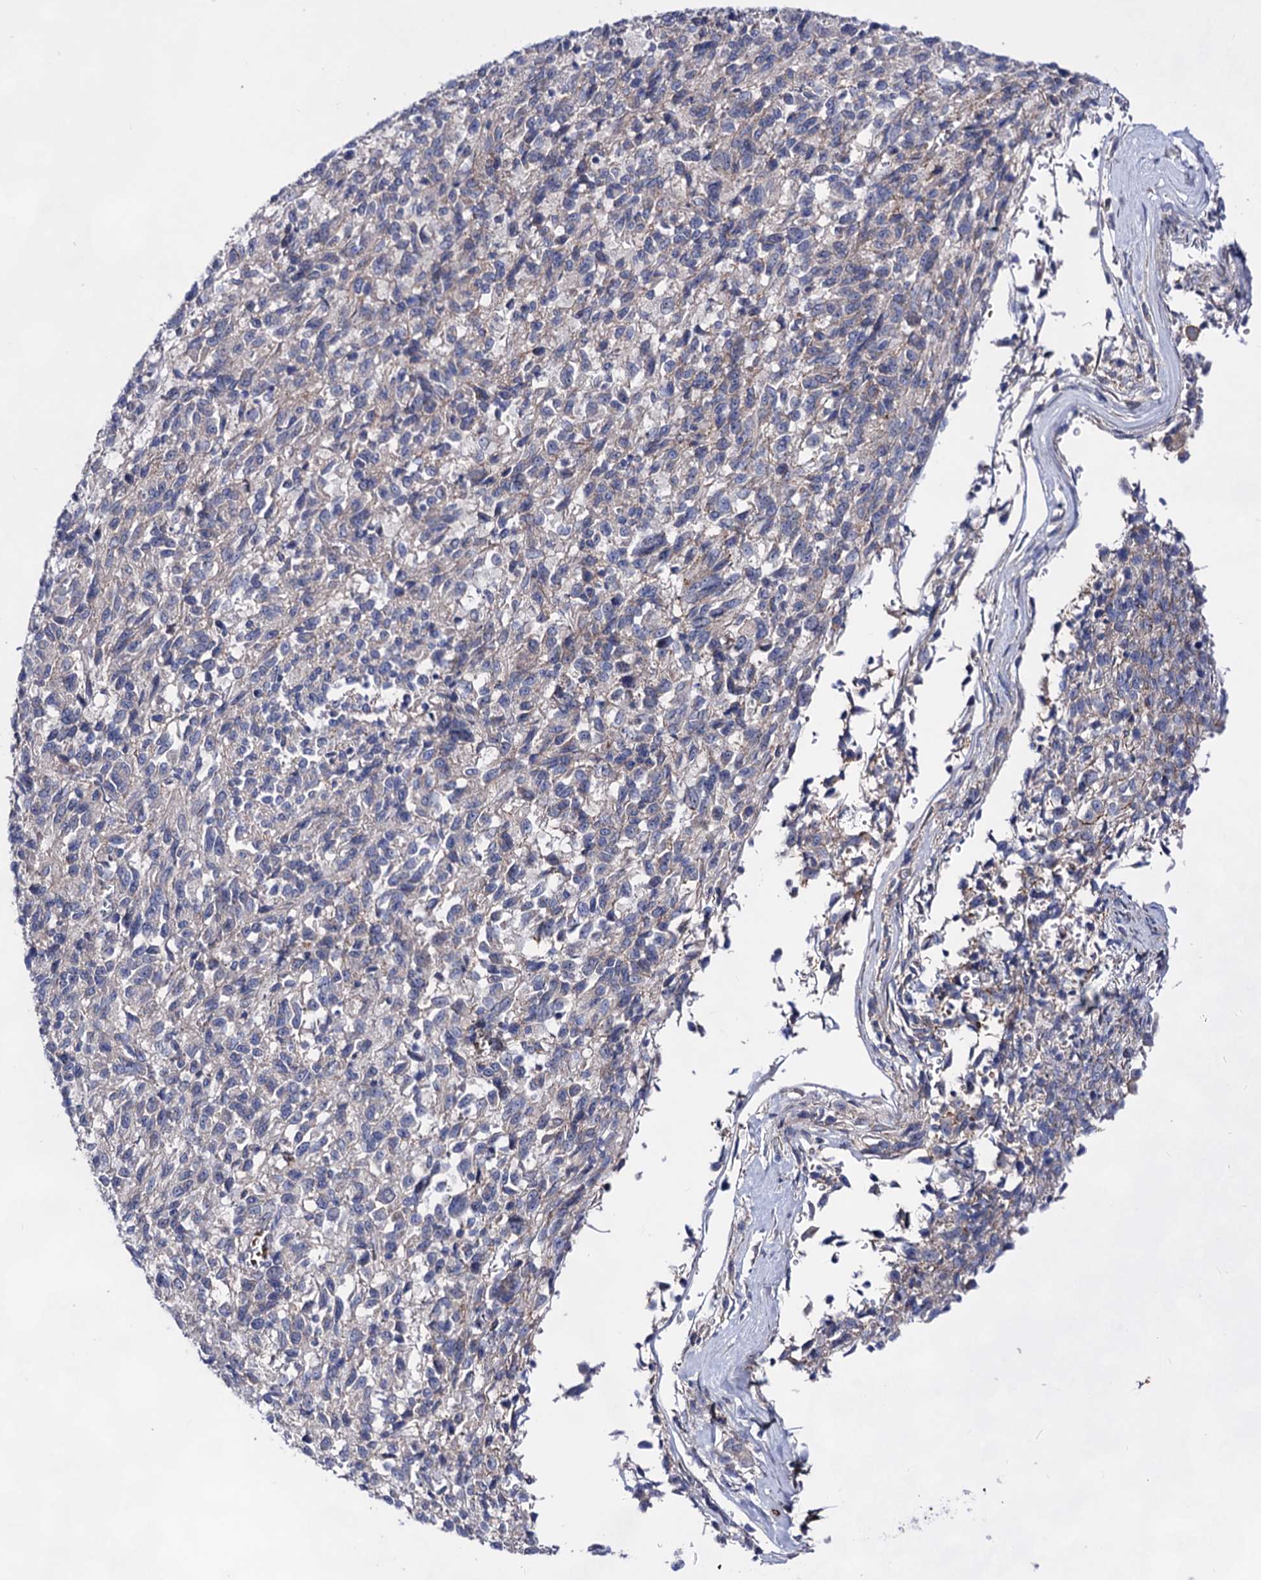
{"staining": {"intensity": "negative", "quantity": "none", "location": "none"}, "tissue": "melanoma", "cell_type": "Tumor cells", "image_type": "cancer", "snomed": [{"axis": "morphology", "description": "Malignant melanoma, Metastatic site"}, {"axis": "topography", "description": "Lung"}], "caption": "This is an immunohistochemistry (IHC) image of melanoma. There is no positivity in tumor cells.", "gene": "PLIN1", "patient": {"sex": "male", "age": 64}}